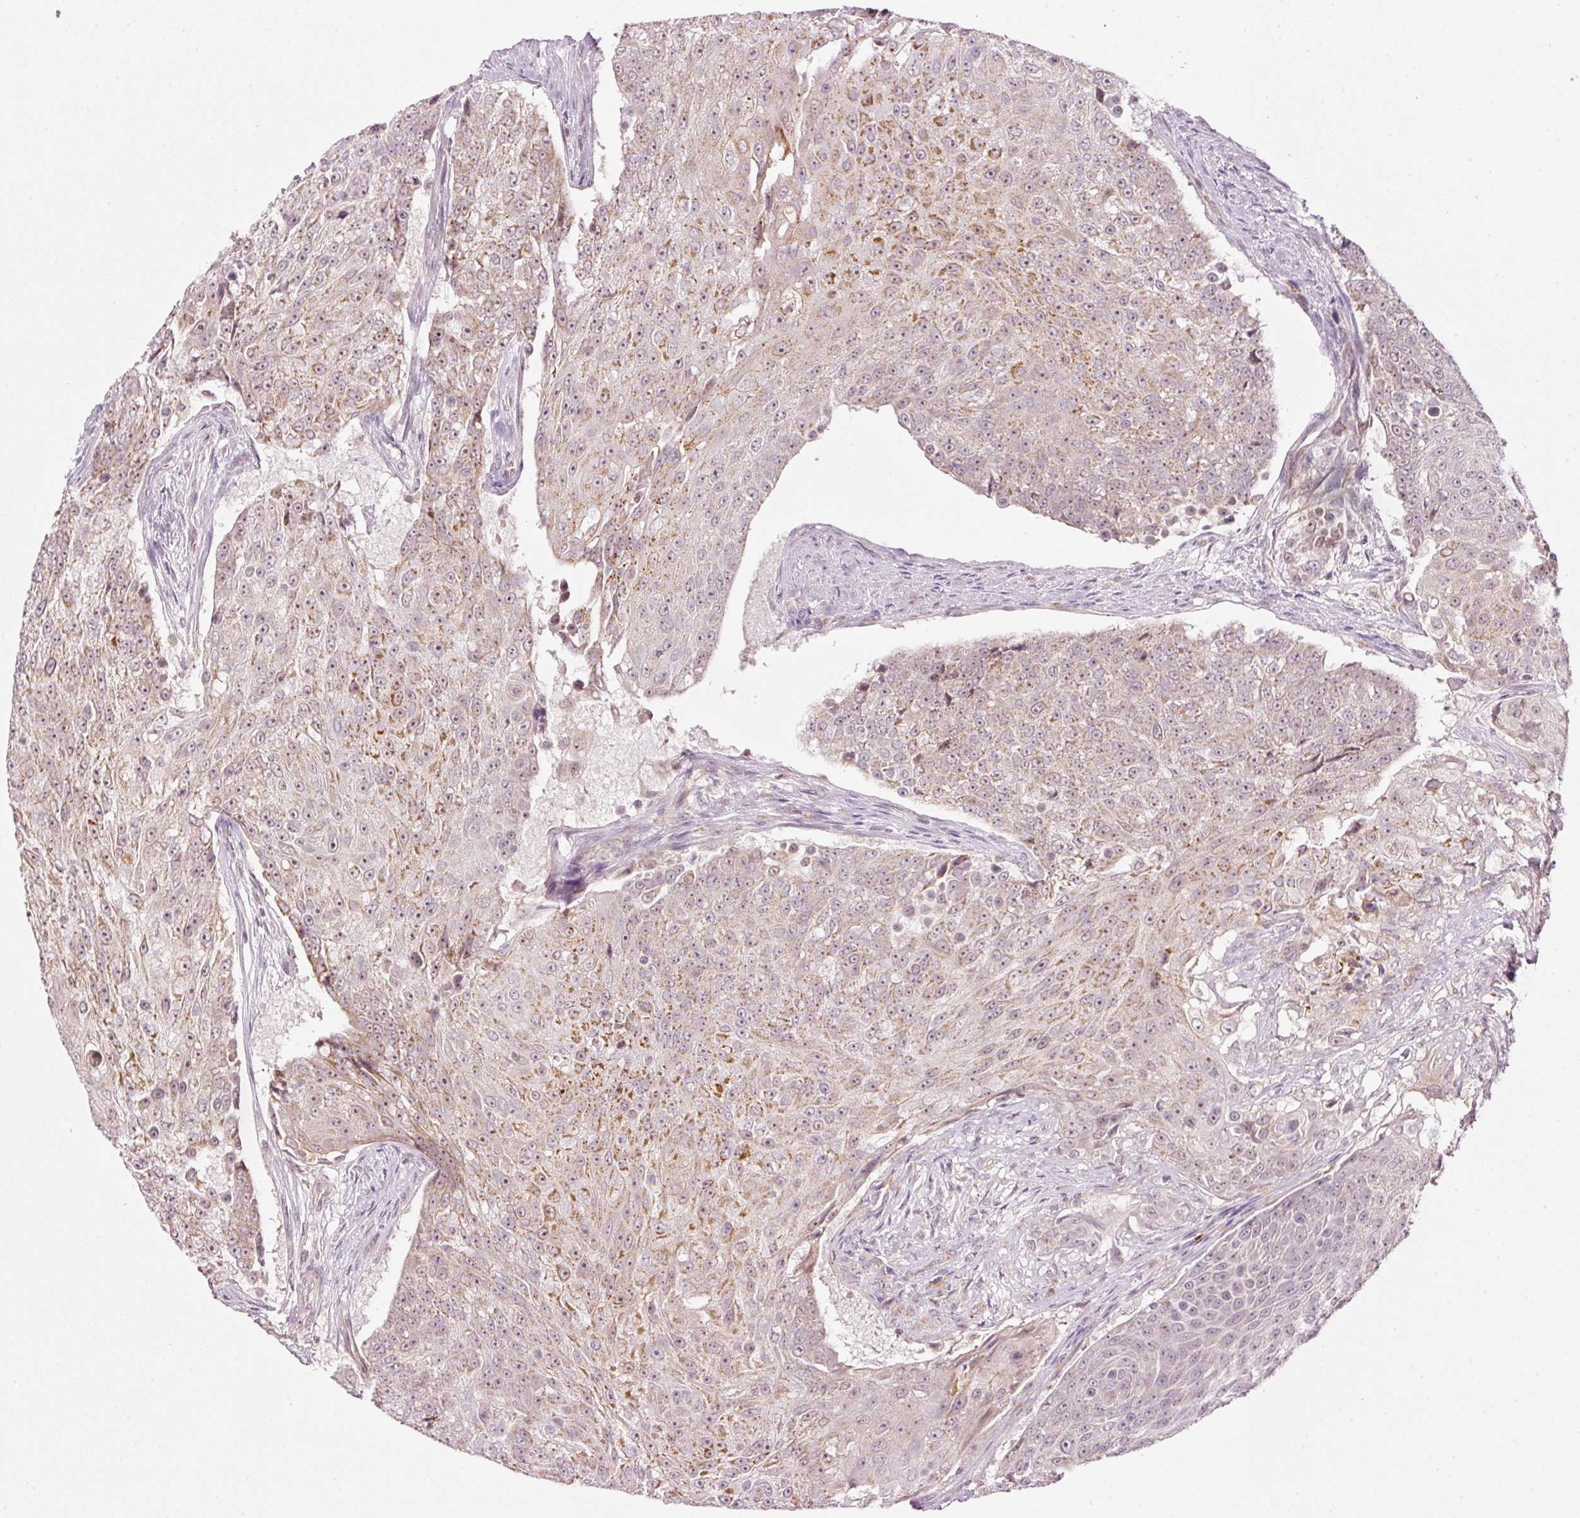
{"staining": {"intensity": "strong", "quantity": "25%-75%", "location": "cytoplasmic/membranous"}, "tissue": "urothelial cancer", "cell_type": "Tumor cells", "image_type": "cancer", "snomed": [{"axis": "morphology", "description": "Urothelial carcinoma, High grade"}, {"axis": "topography", "description": "Urinary bladder"}], "caption": "The image demonstrates immunohistochemical staining of high-grade urothelial carcinoma. There is strong cytoplasmic/membranous expression is present in about 25%-75% of tumor cells.", "gene": "CDC20B", "patient": {"sex": "female", "age": 63}}